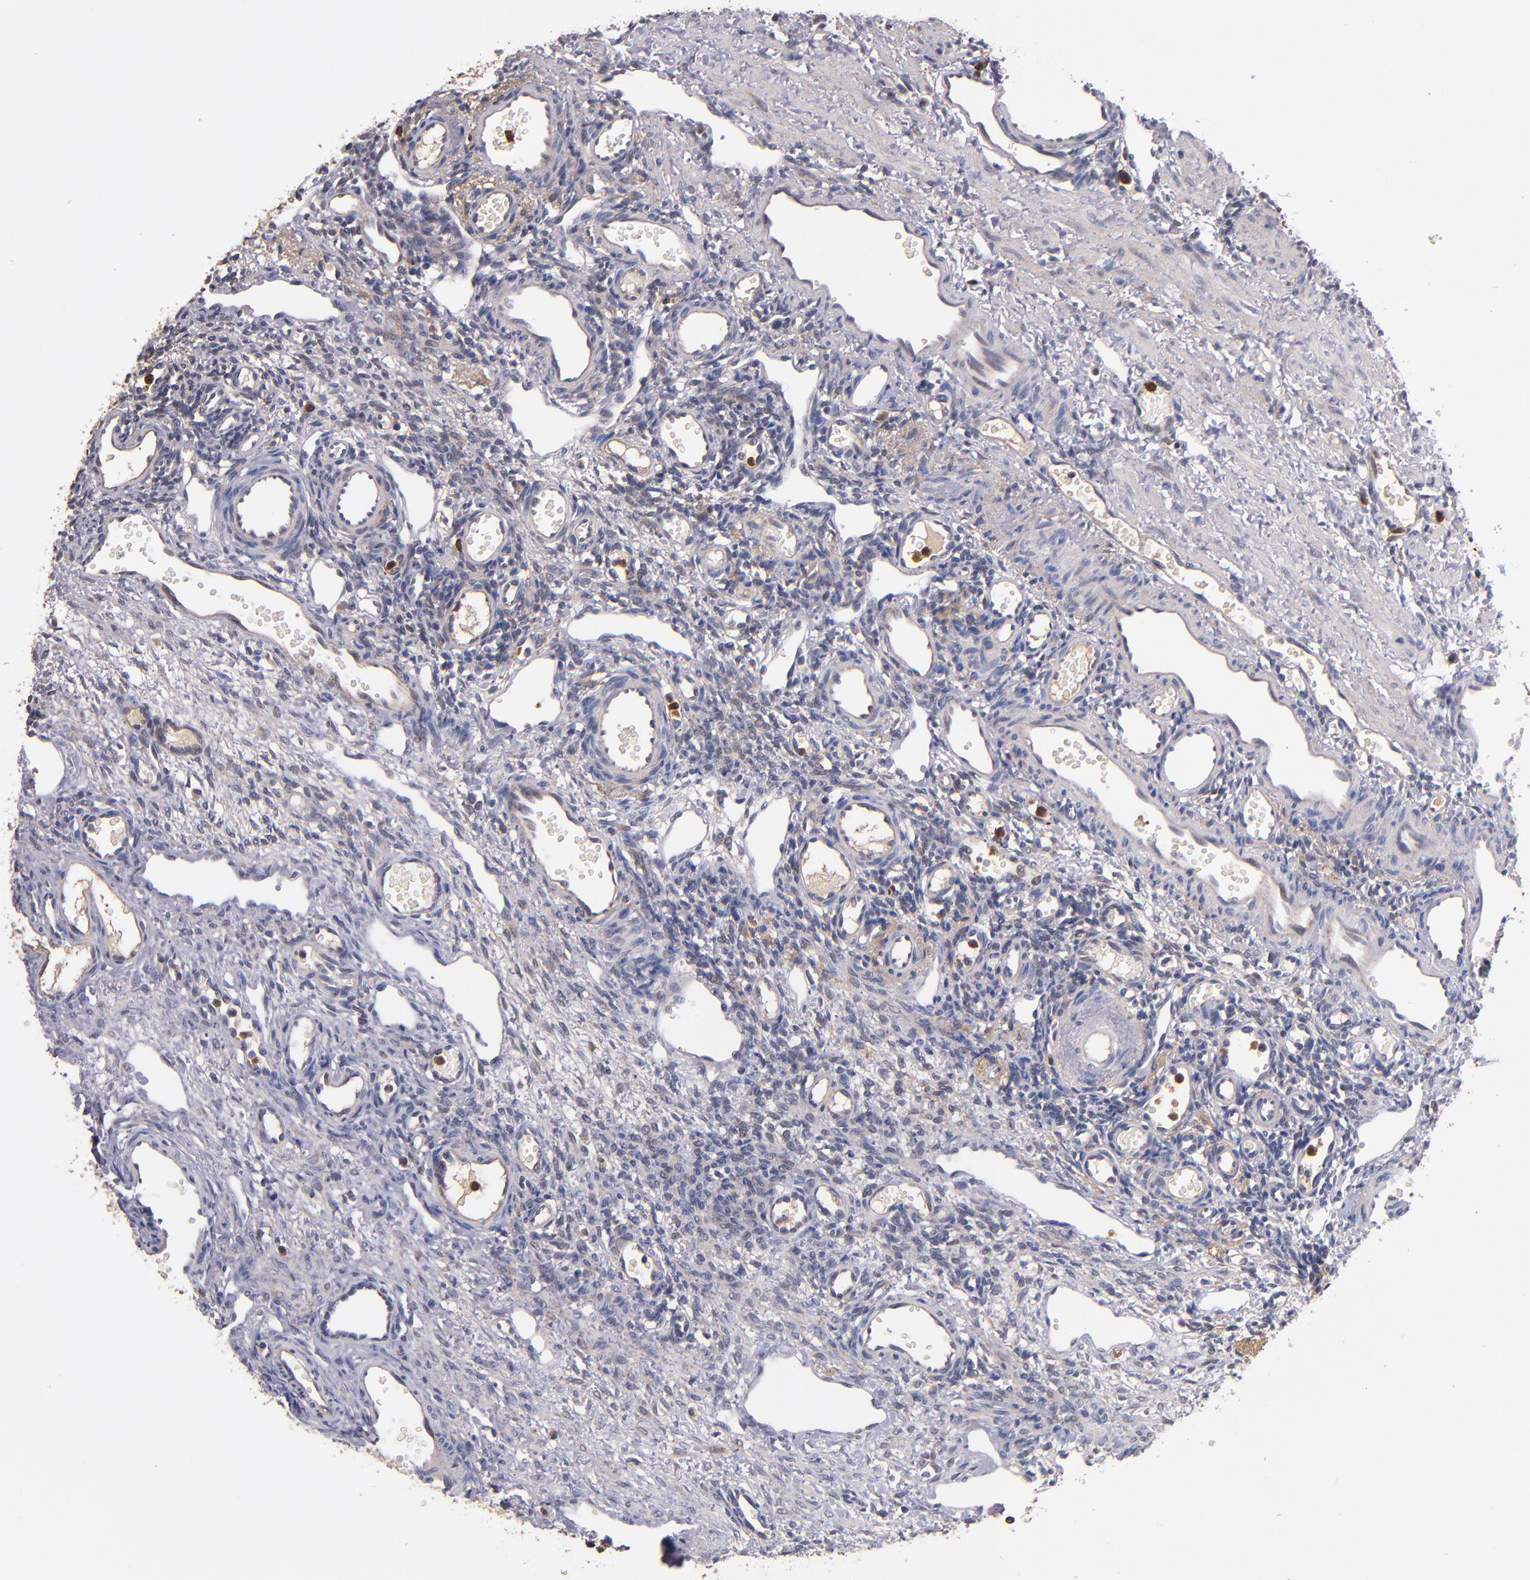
{"staining": {"intensity": "negative", "quantity": "none", "location": "none"}, "tissue": "ovary", "cell_type": "Follicle cells", "image_type": "normal", "snomed": [{"axis": "morphology", "description": "Normal tissue, NOS"}, {"axis": "topography", "description": "Ovary"}], "caption": "An IHC histopathology image of benign ovary is shown. There is no staining in follicle cells of ovary.", "gene": "TTLL12", "patient": {"sex": "female", "age": 33}}